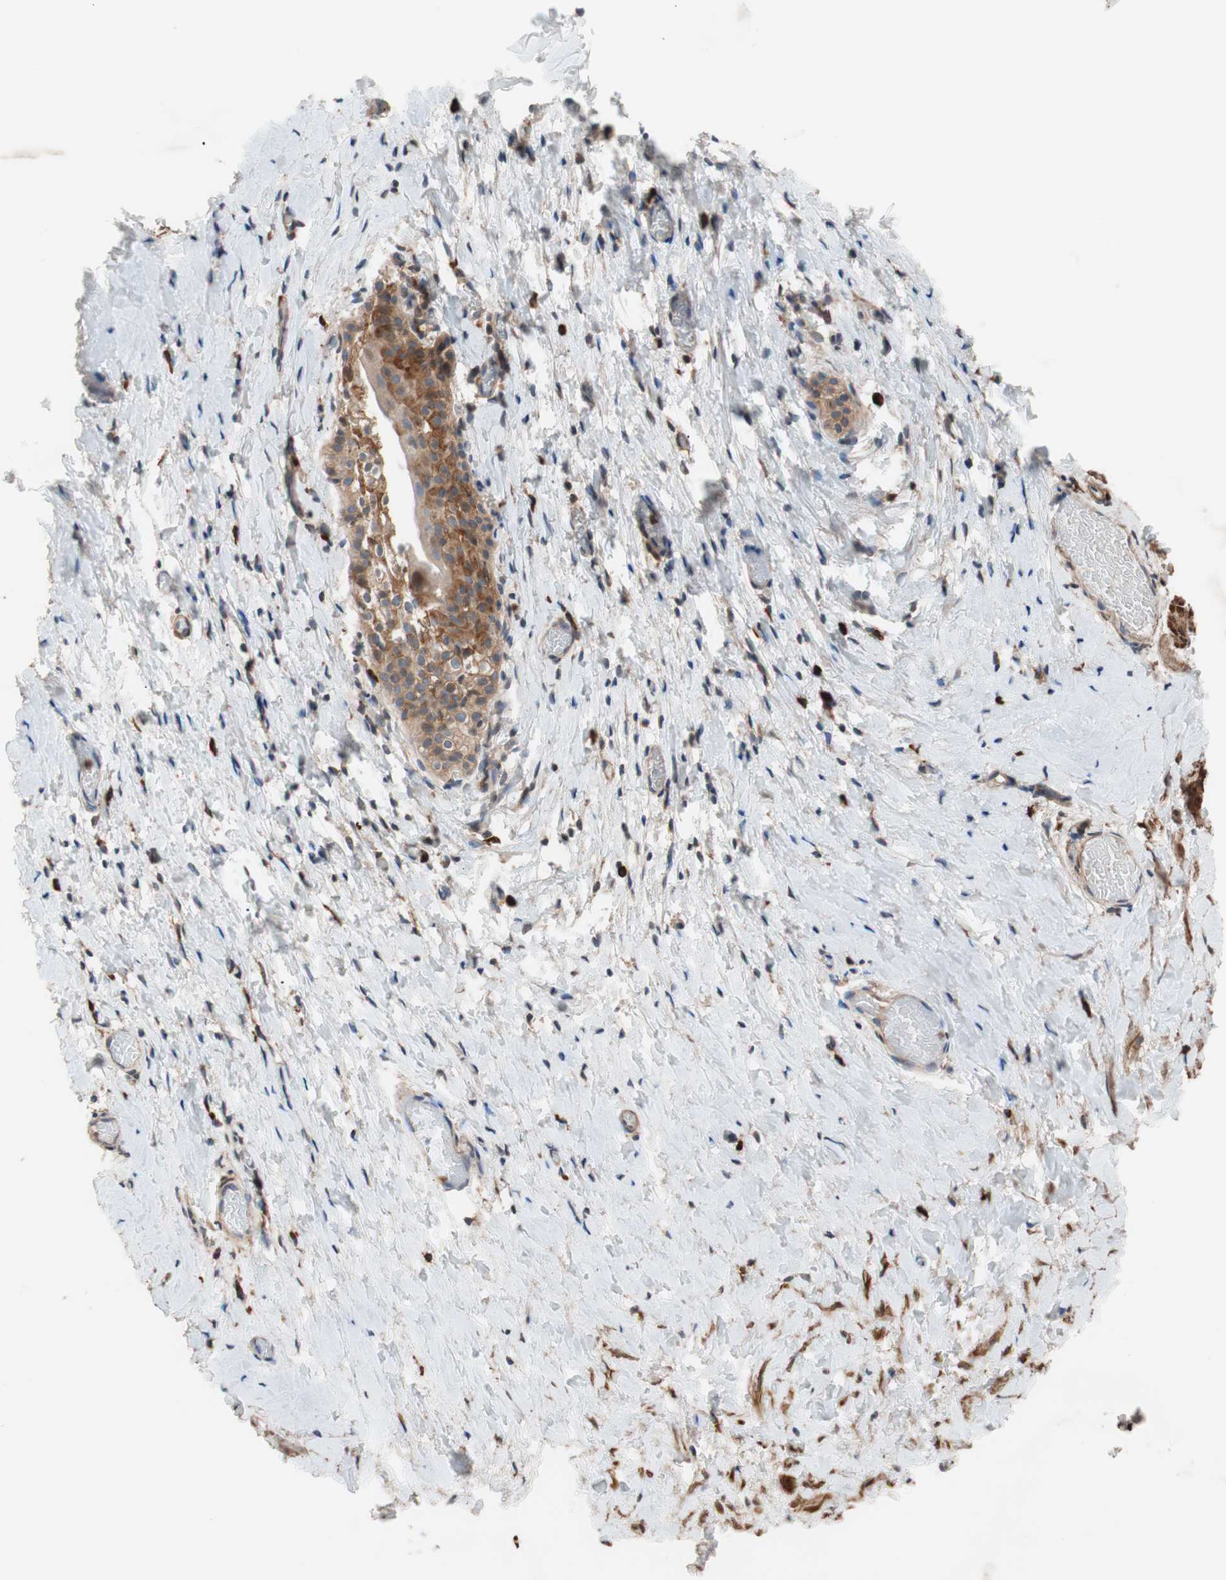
{"staining": {"intensity": "strong", "quantity": ">75%", "location": "cytoplasmic/membranous"}, "tissue": "smooth muscle", "cell_type": "Smooth muscle cells", "image_type": "normal", "snomed": [{"axis": "morphology", "description": "Normal tissue, NOS"}, {"axis": "topography", "description": "Smooth muscle"}], "caption": "Benign smooth muscle was stained to show a protein in brown. There is high levels of strong cytoplasmic/membranous staining in about >75% of smooth muscle cells. Ihc stains the protein of interest in brown and the nuclei are stained blue.", "gene": "LITAF", "patient": {"sex": "male", "age": 16}}